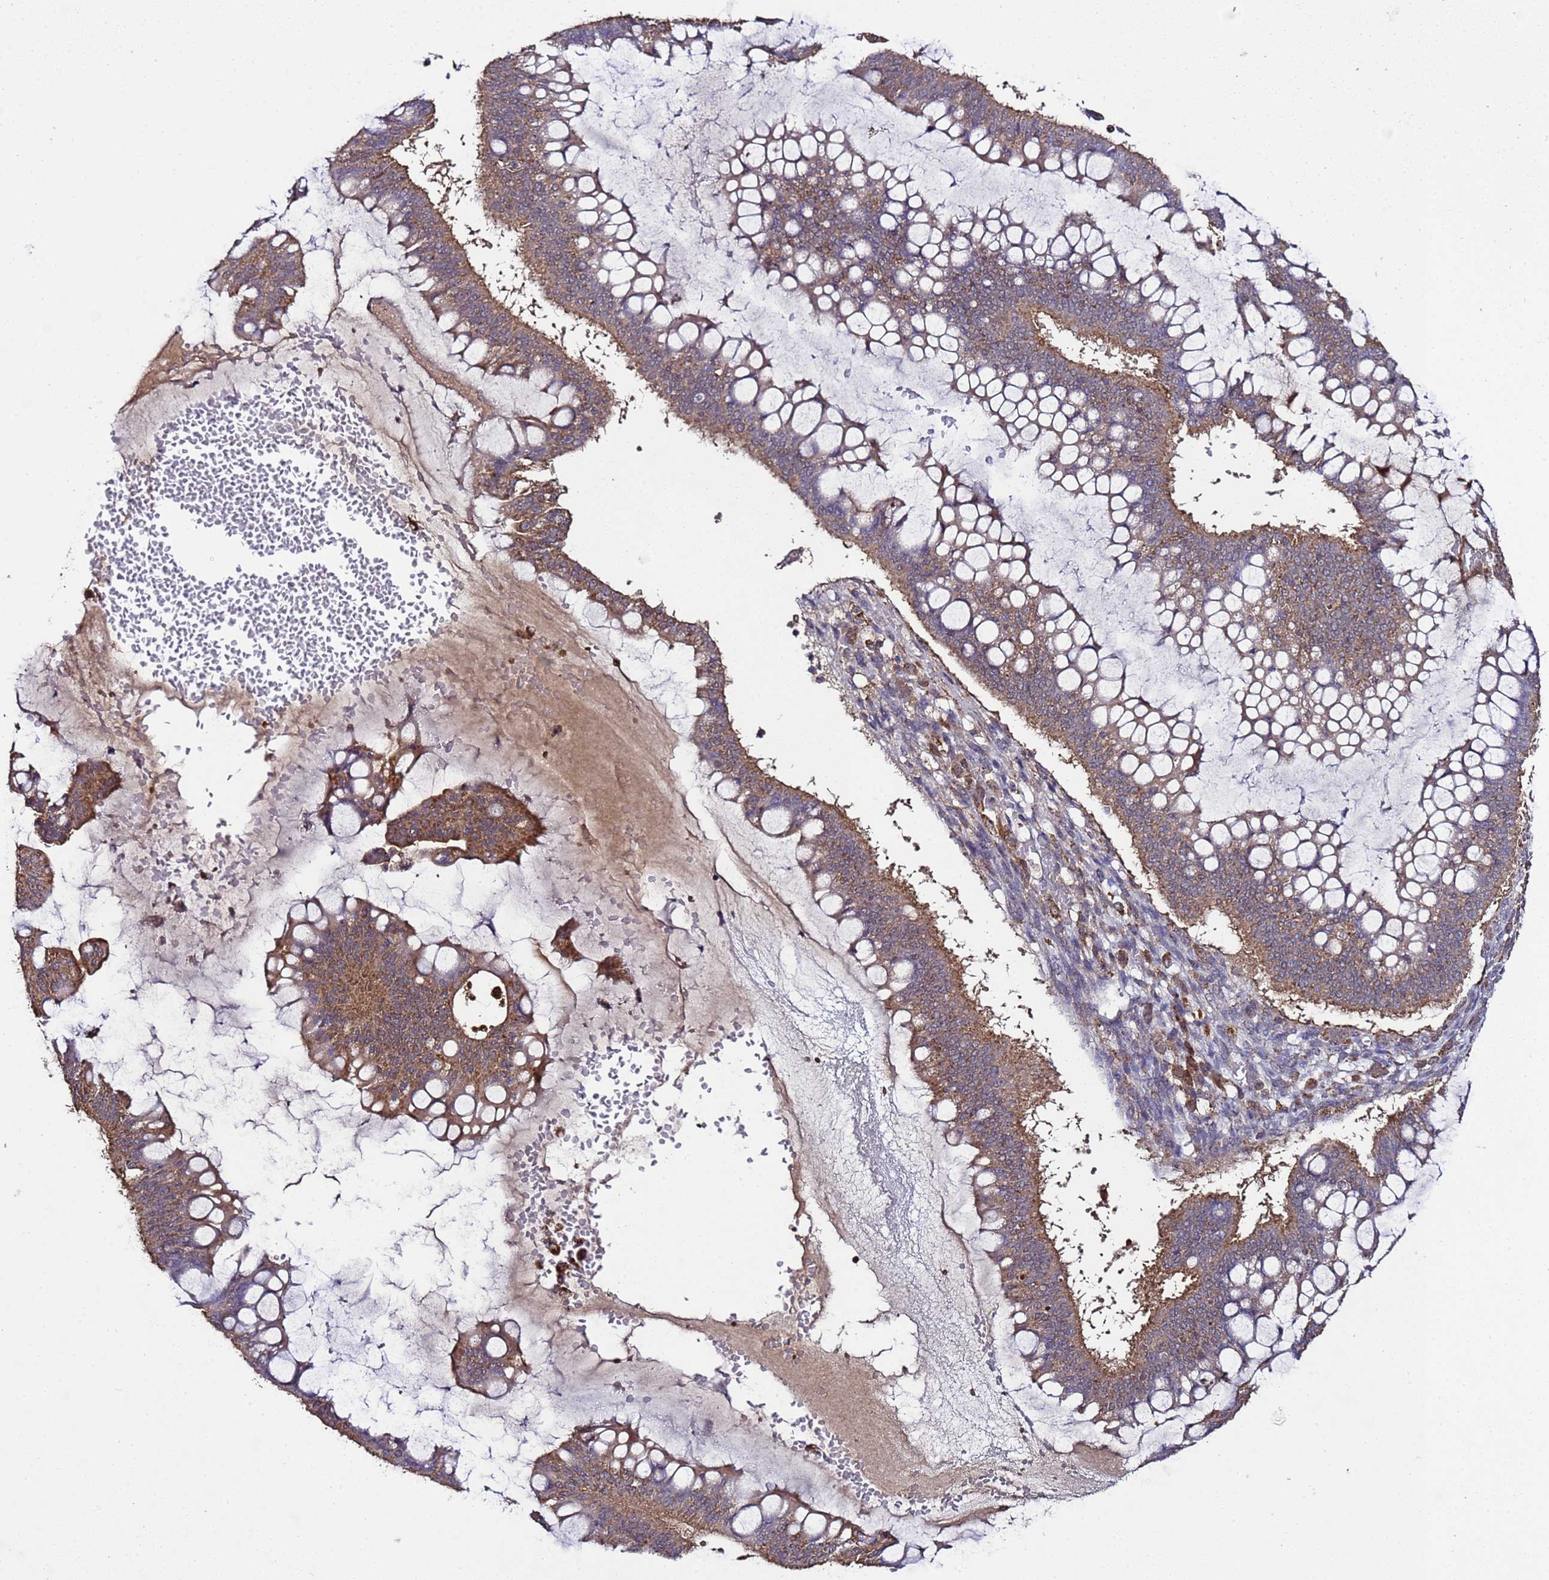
{"staining": {"intensity": "moderate", "quantity": ">75%", "location": "cytoplasmic/membranous"}, "tissue": "ovarian cancer", "cell_type": "Tumor cells", "image_type": "cancer", "snomed": [{"axis": "morphology", "description": "Cystadenocarcinoma, mucinous, NOS"}, {"axis": "topography", "description": "Ovary"}], "caption": "Immunohistochemistry image of ovarian cancer (mucinous cystadenocarcinoma) stained for a protein (brown), which reveals medium levels of moderate cytoplasmic/membranous staining in about >75% of tumor cells.", "gene": "HSPBAP1", "patient": {"sex": "female", "age": 73}}